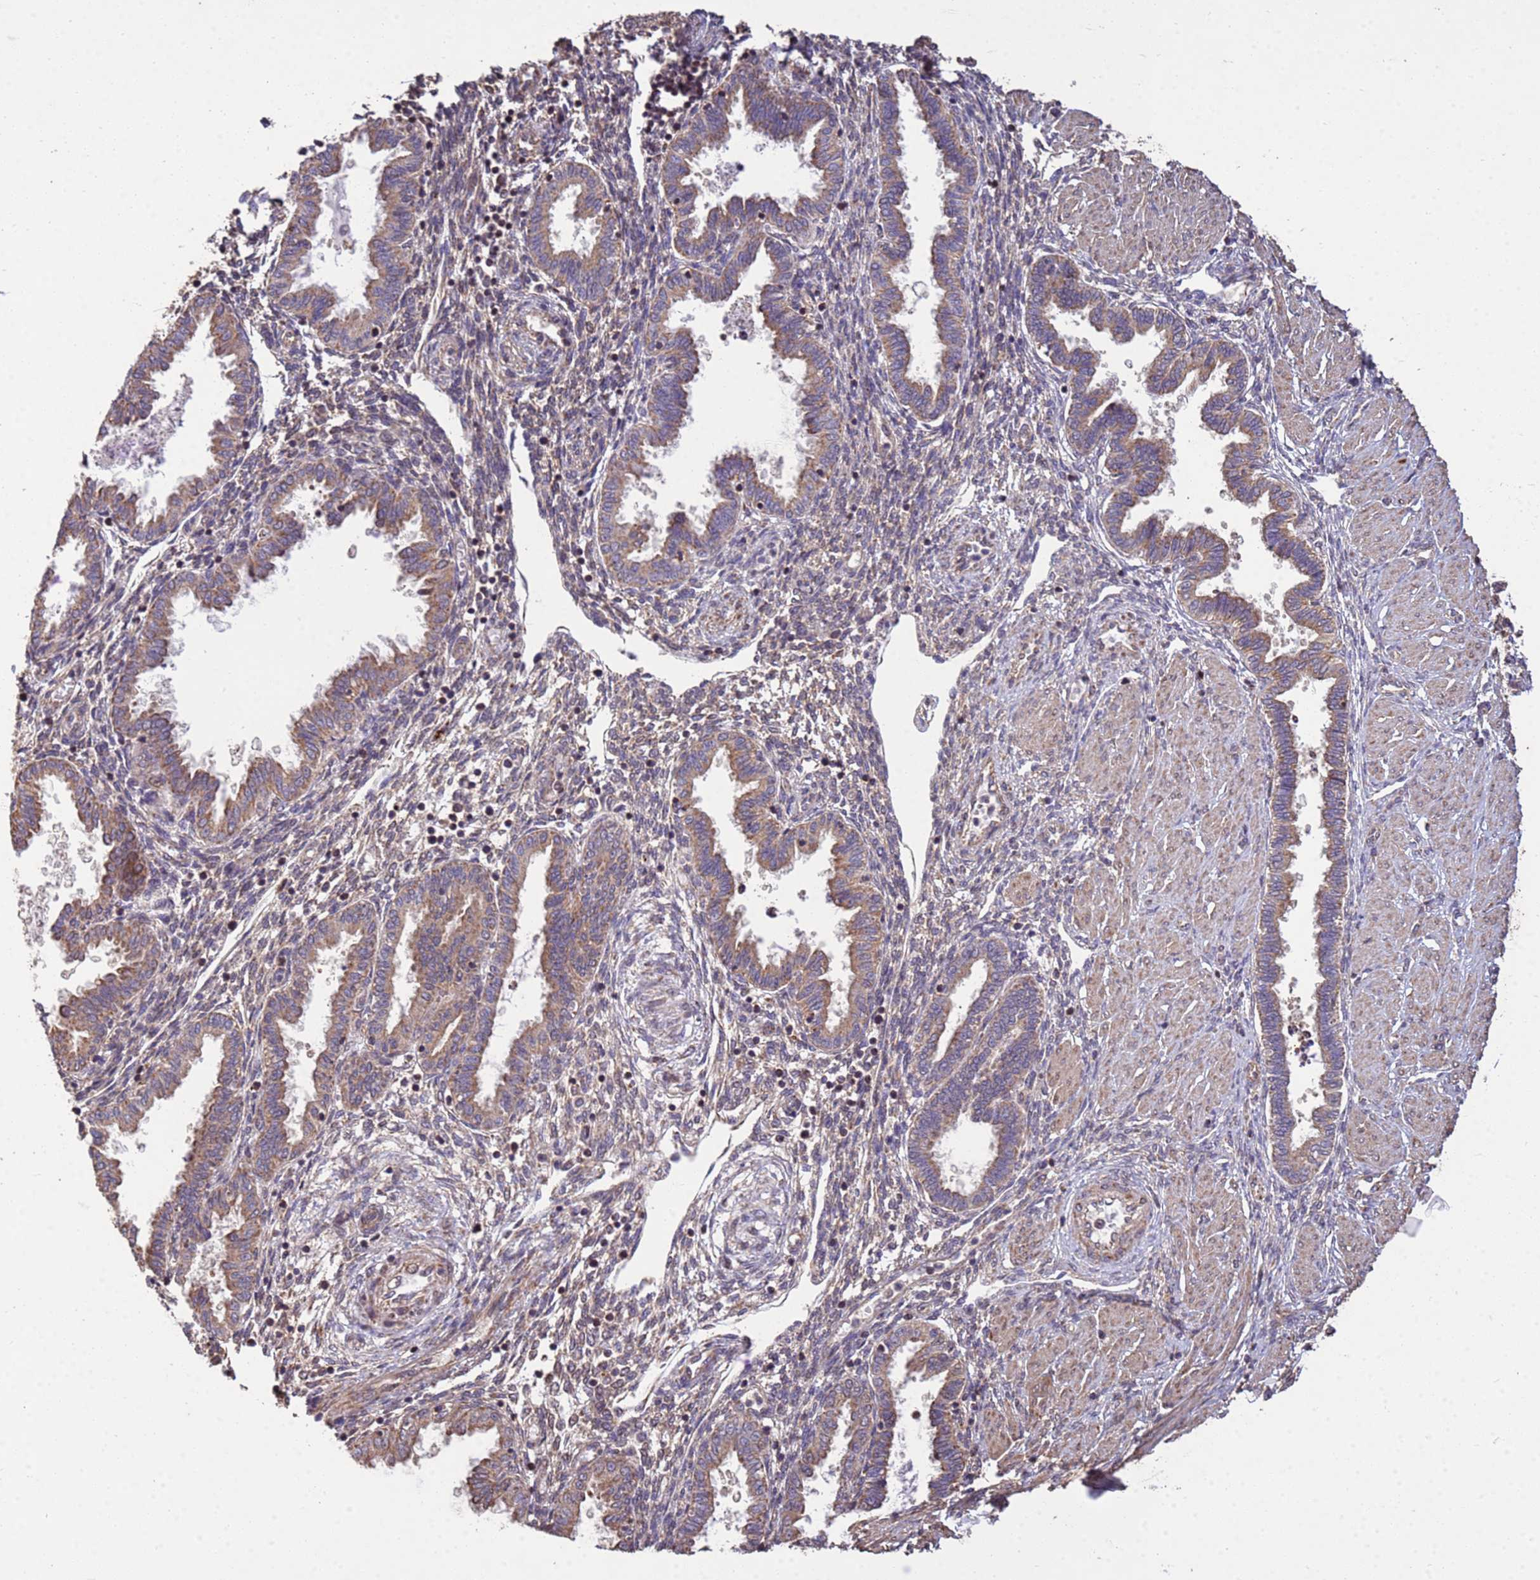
{"staining": {"intensity": "weak", "quantity": ">75%", "location": "cytoplasmic/membranous"}, "tissue": "endometrium", "cell_type": "Cells in endometrial stroma", "image_type": "normal", "snomed": [{"axis": "morphology", "description": "Normal tissue, NOS"}, {"axis": "topography", "description": "Endometrium"}], "caption": "Cells in endometrial stroma reveal low levels of weak cytoplasmic/membranous expression in about >75% of cells in benign human endometrium.", "gene": "P2RX7", "patient": {"sex": "female", "age": 33}}